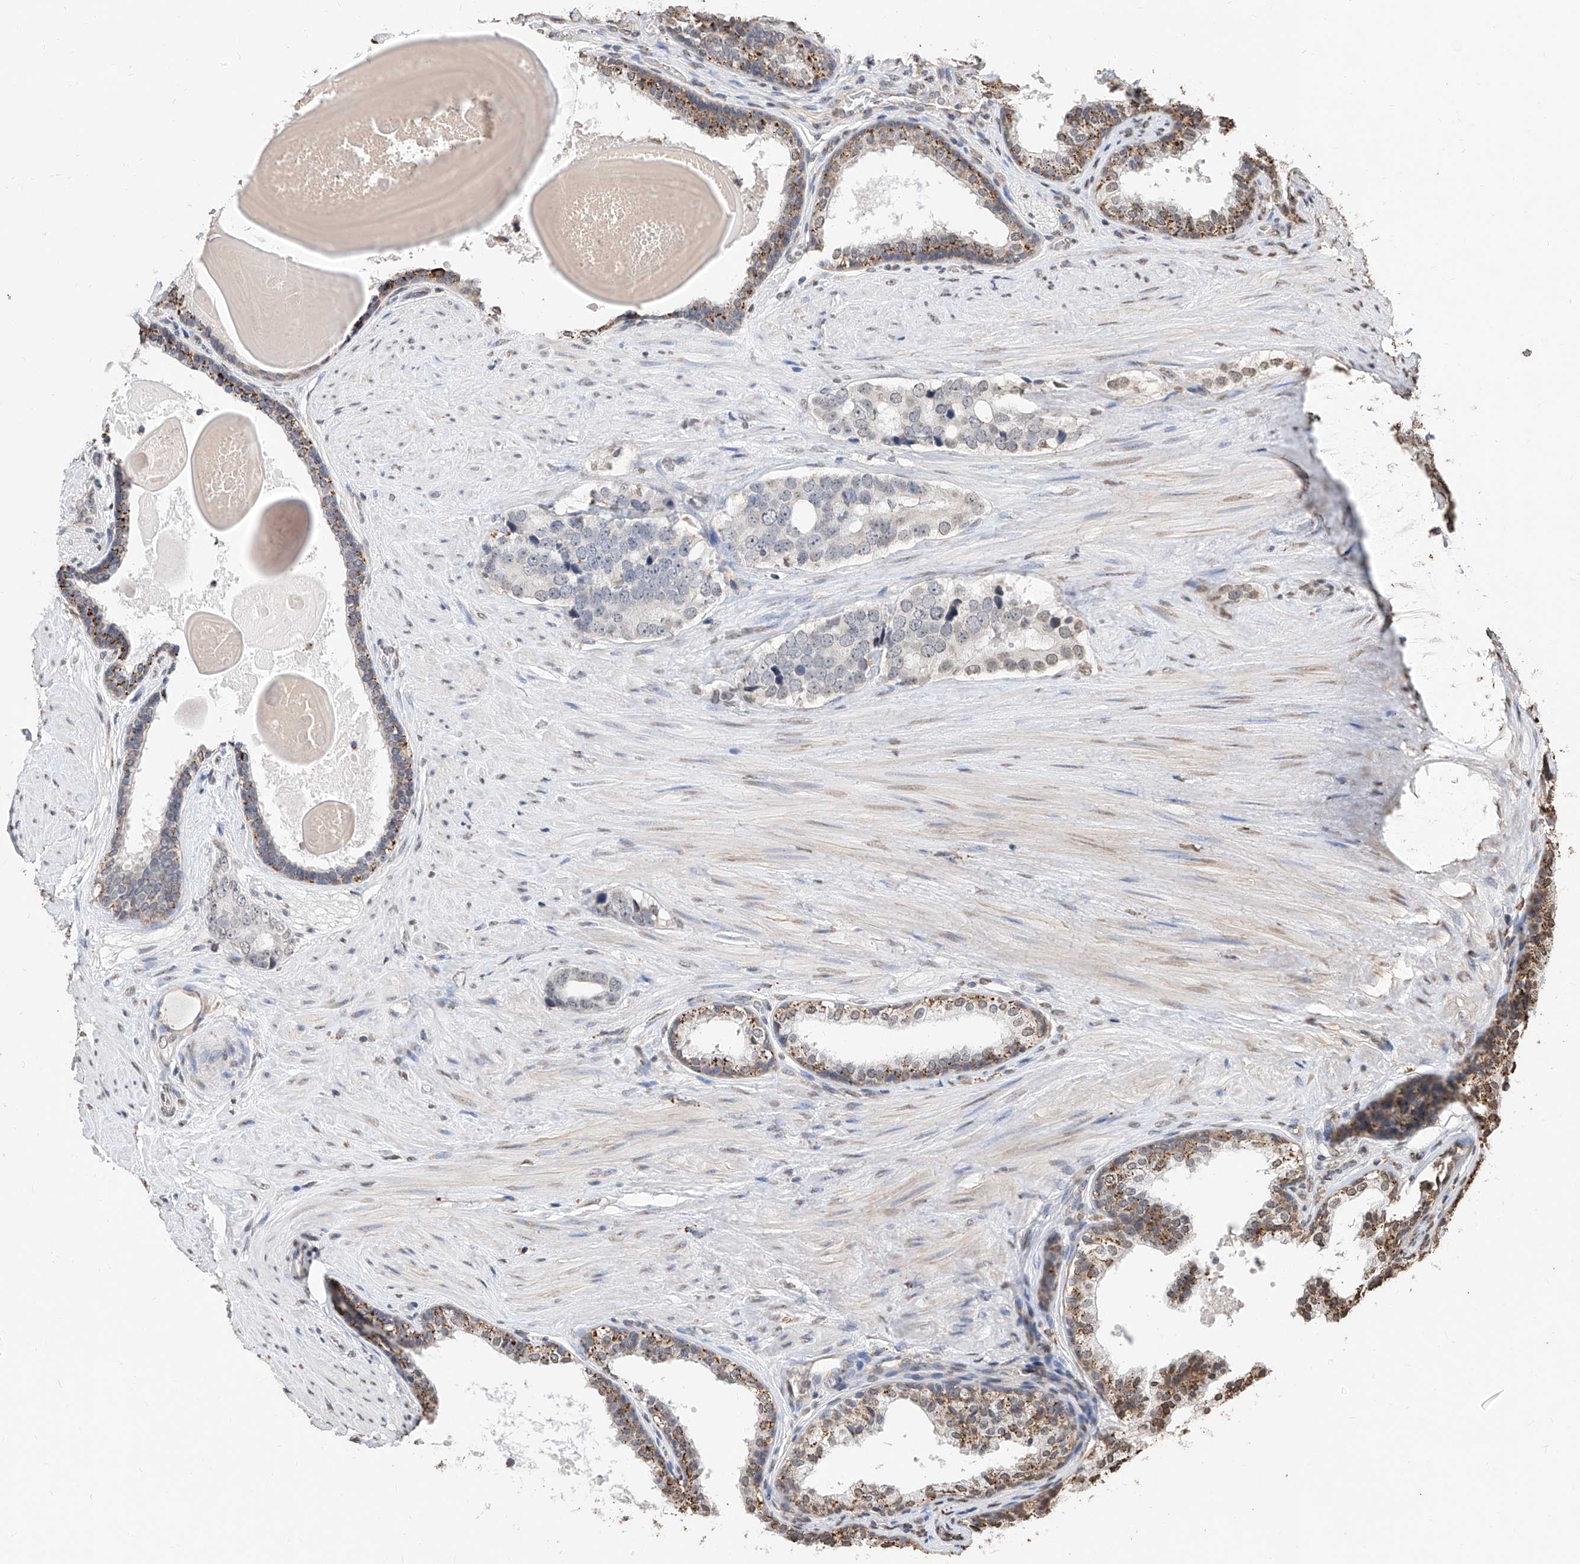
{"staining": {"intensity": "negative", "quantity": "none", "location": "none"}, "tissue": "prostate cancer", "cell_type": "Tumor cells", "image_type": "cancer", "snomed": [{"axis": "morphology", "description": "Adenocarcinoma, High grade"}, {"axis": "topography", "description": "Prostate"}], "caption": "A high-resolution photomicrograph shows immunohistochemistry staining of adenocarcinoma (high-grade) (prostate), which displays no significant staining in tumor cells.", "gene": "RP9", "patient": {"sex": "male", "age": 56}}